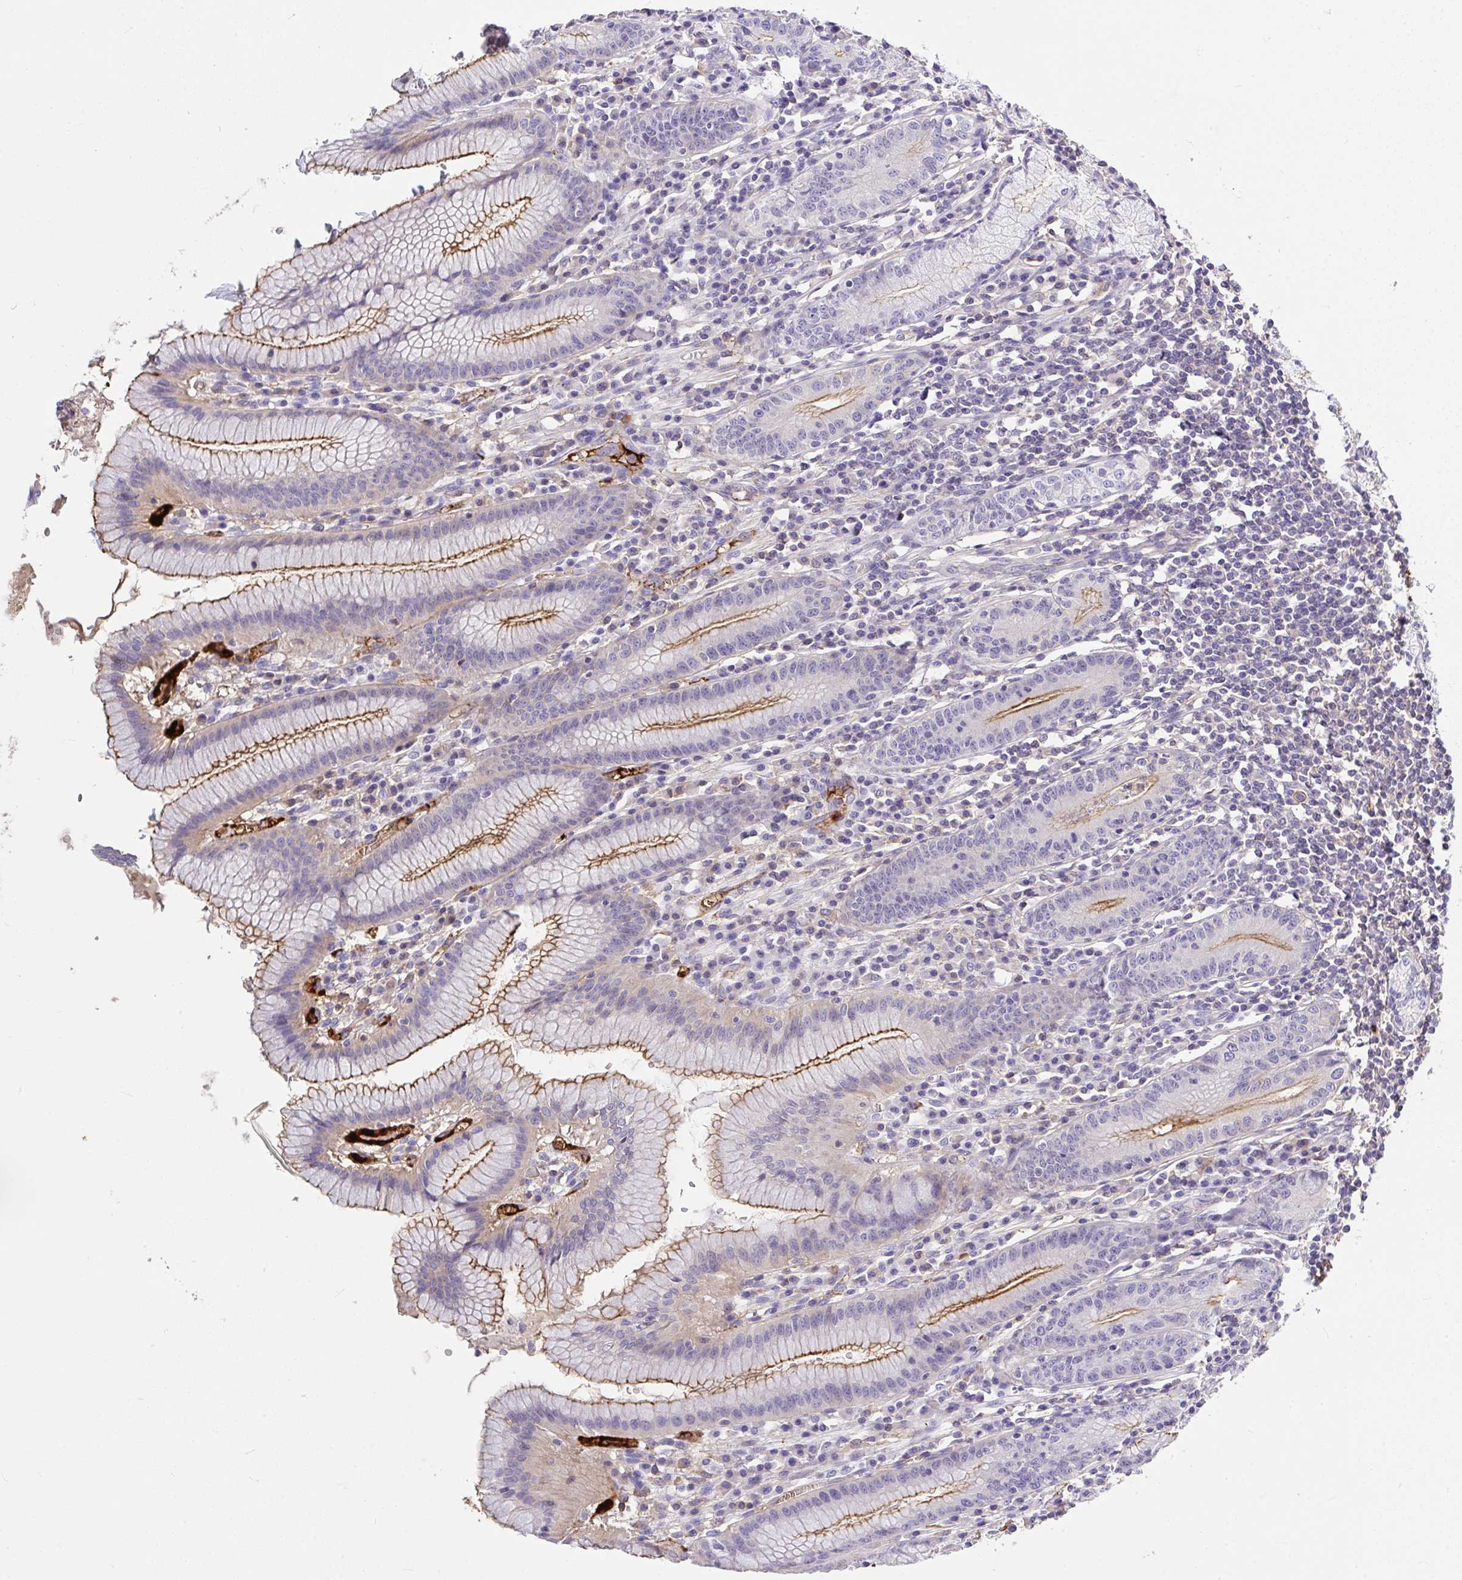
{"staining": {"intensity": "strong", "quantity": ">75%", "location": "cytoplasmic/membranous"}, "tissue": "stomach", "cell_type": "Glandular cells", "image_type": "normal", "snomed": [{"axis": "morphology", "description": "Normal tissue, NOS"}, {"axis": "topography", "description": "Stomach"}], "caption": "Stomach stained with a brown dye reveals strong cytoplasmic/membranous positive expression in approximately >75% of glandular cells.", "gene": "ZNF813", "patient": {"sex": "male", "age": 55}}